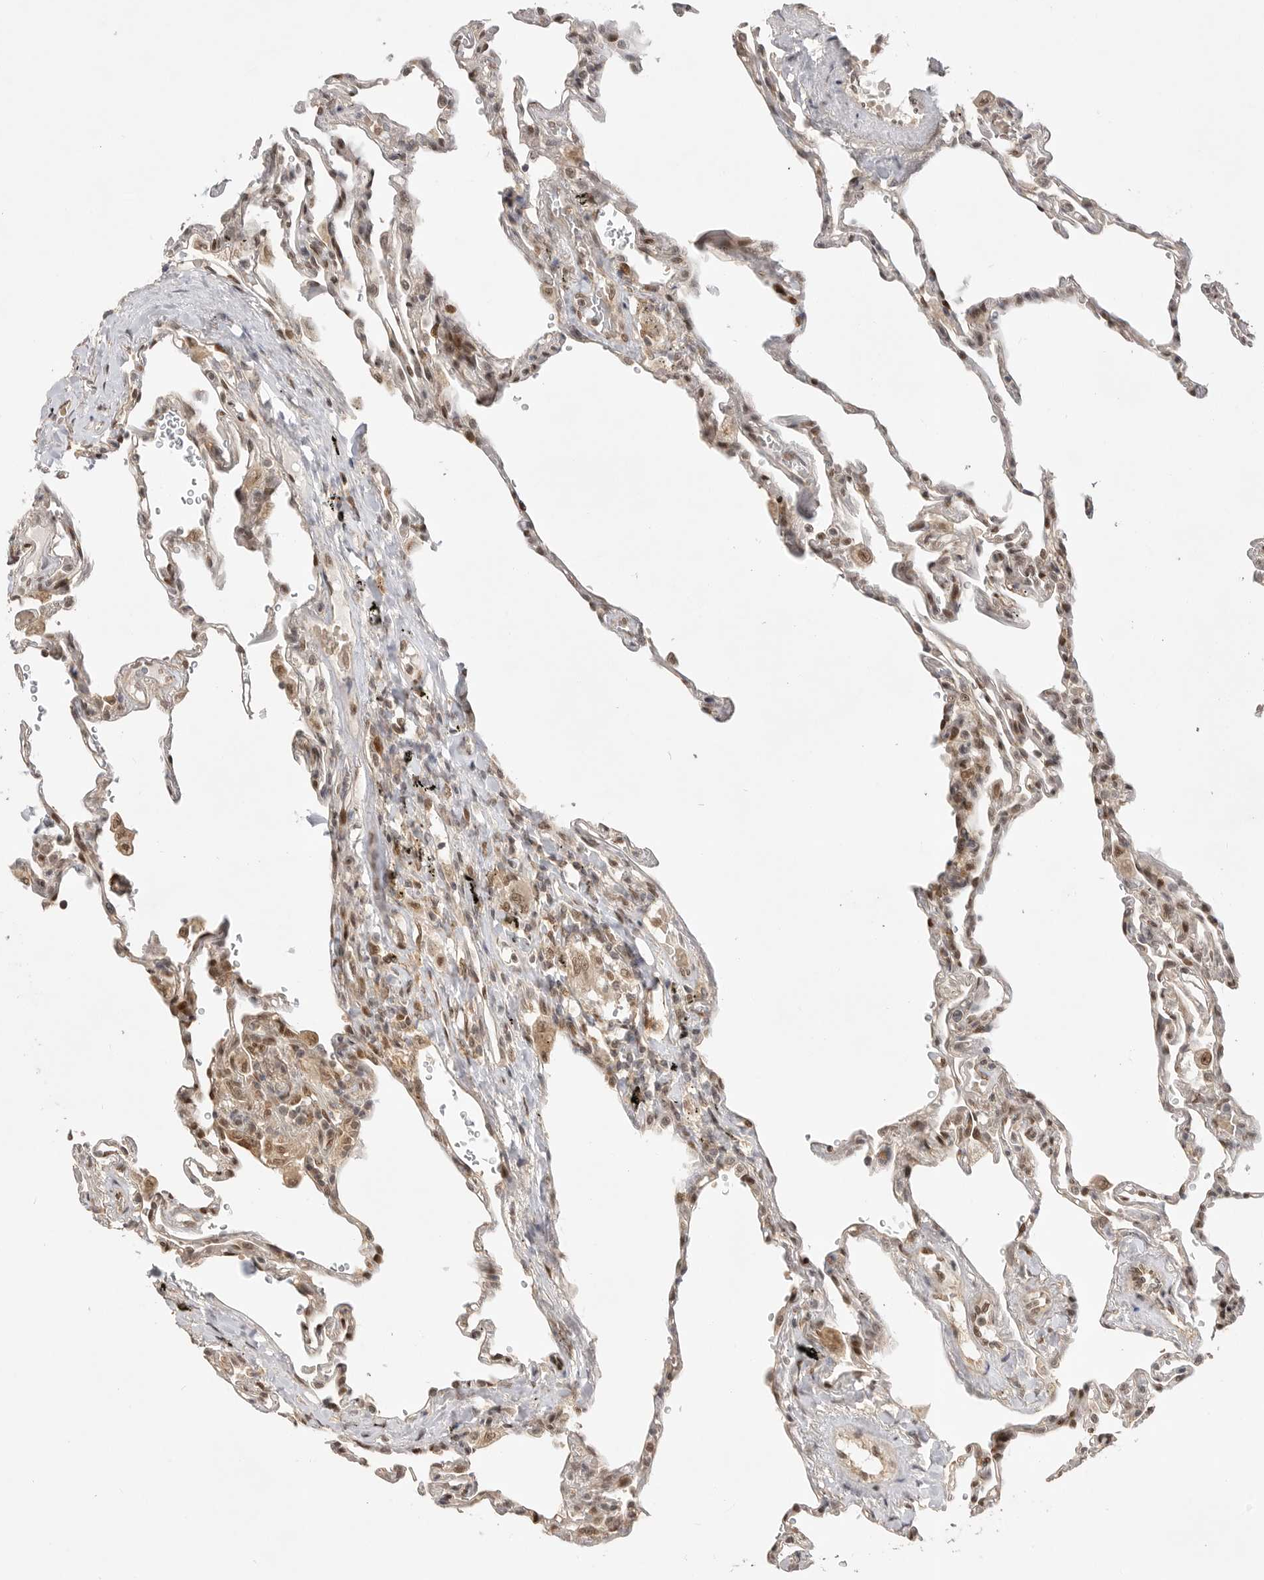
{"staining": {"intensity": "weak", "quantity": "25%-75%", "location": "nuclear"}, "tissue": "lung", "cell_type": "Alveolar cells", "image_type": "normal", "snomed": [{"axis": "morphology", "description": "Normal tissue, NOS"}, {"axis": "topography", "description": "Lung"}], "caption": "This is an image of immunohistochemistry (IHC) staining of unremarkable lung, which shows weak staining in the nuclear of alveolar cells.", "gene": "ALKAL1", "patient": {"sex": "male", "age": 59}}